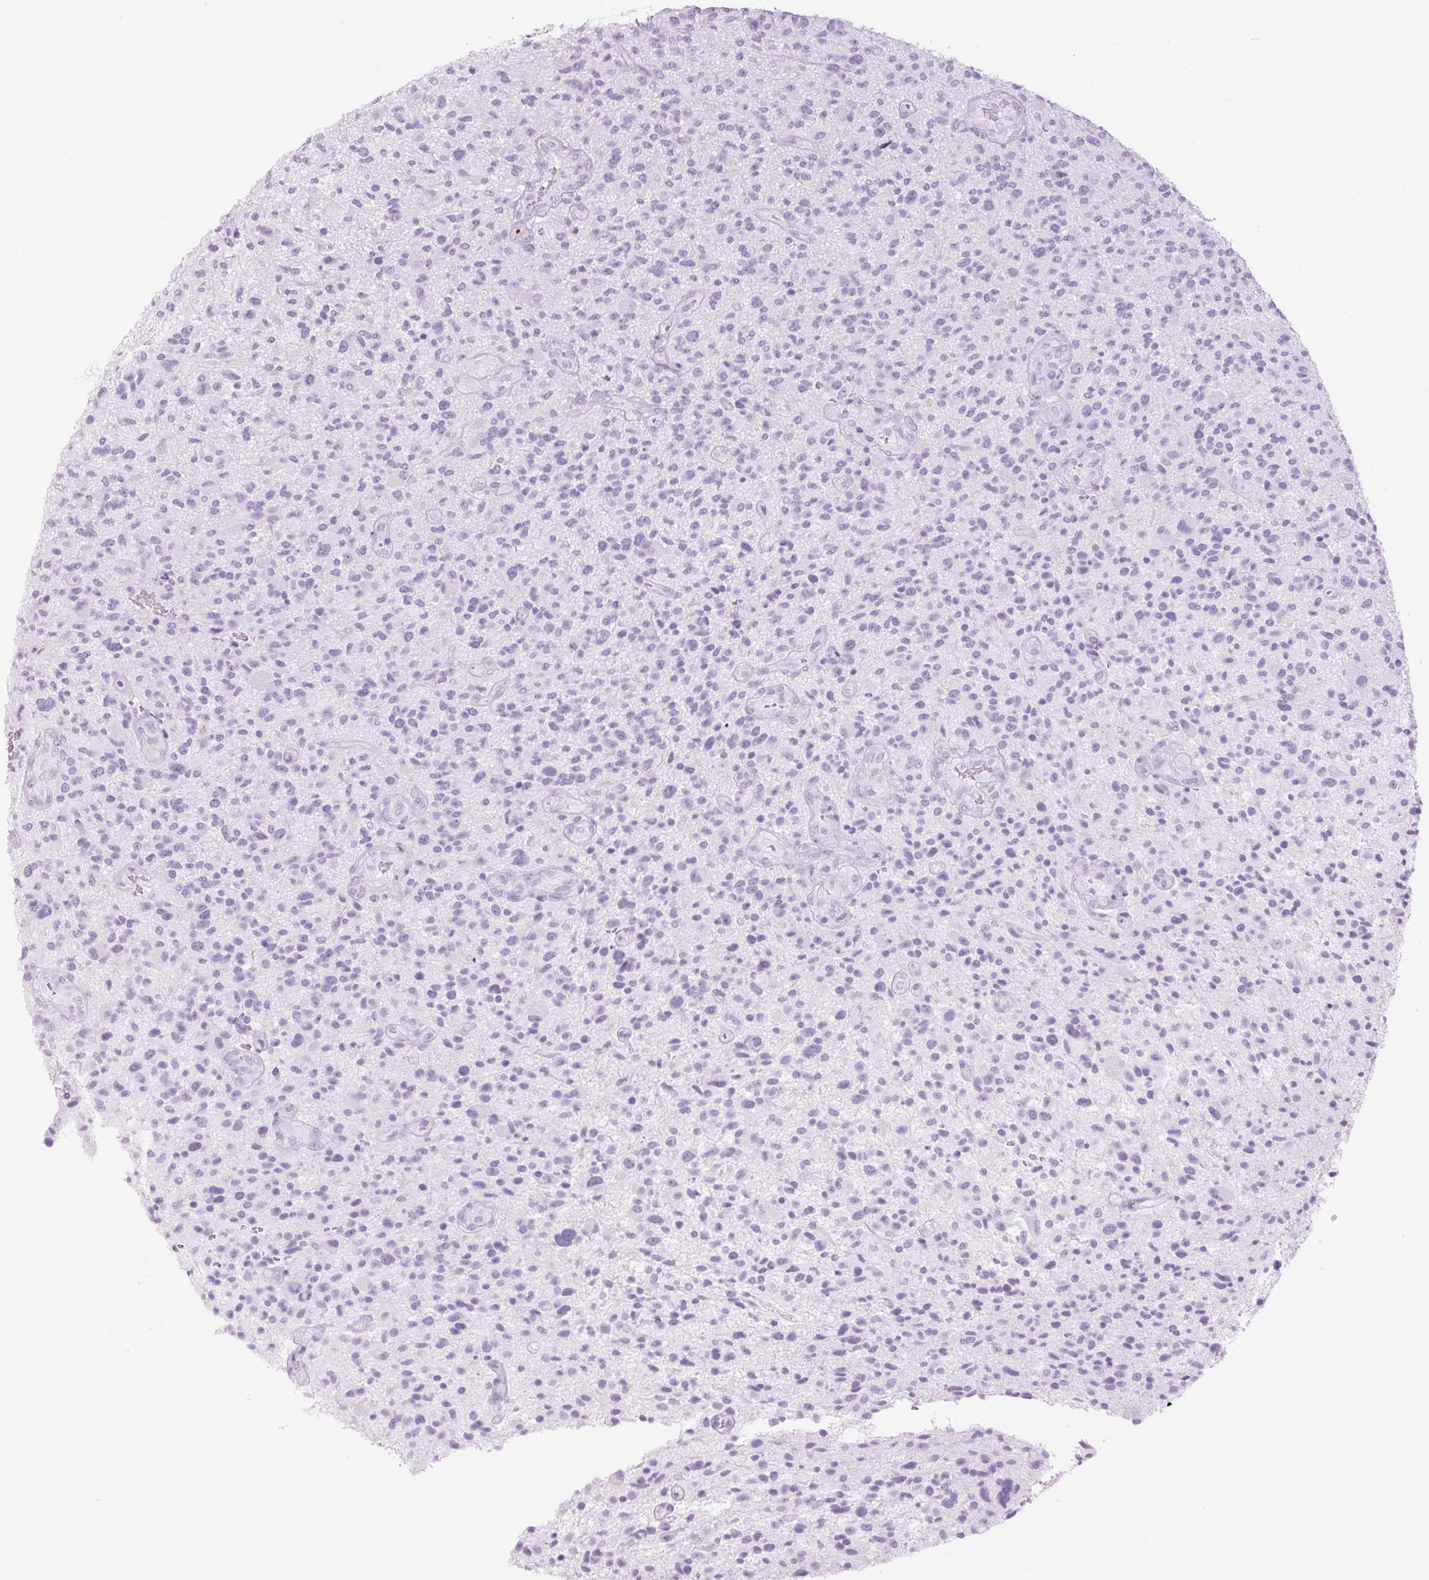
{"staining": {"intensity": "negative", "quantity": "none", "location": "none"}, "tissue": "glioma", "cell_type": "Tumor cells", "image_type": "cancer", "snomed": [{"axis": "morphology", "description": "Glioma, malignant, High grade"}, {"axis": "topography", "description": "Brain"}], "caption": "Tumor cells are negative for protein expression in human glioma. Nuclei are stained in blue.", "gene": "LYZ", "patient": {"sex": "male", "age": 47}}